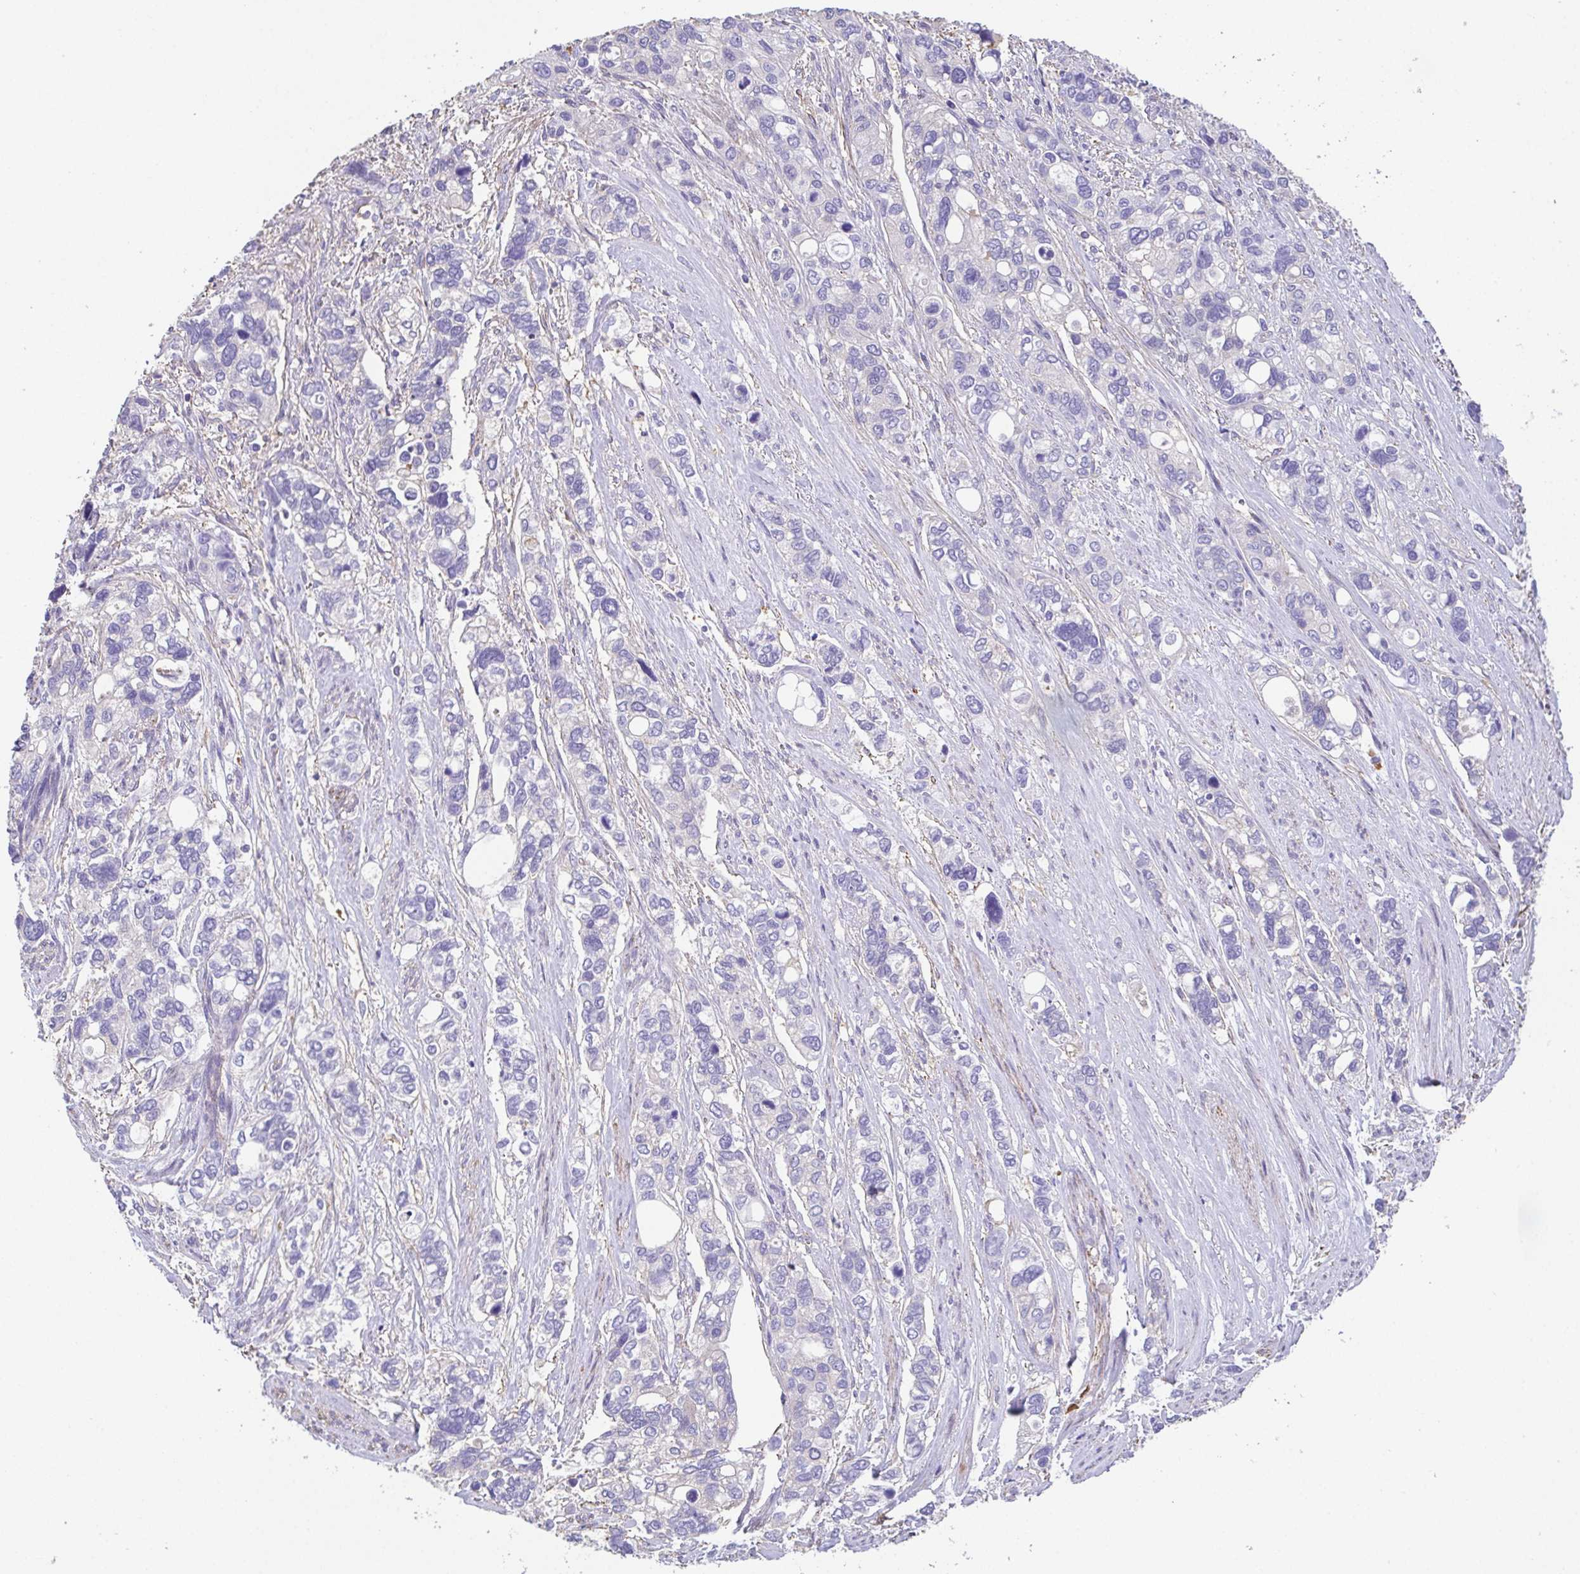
{"staining": {"intensity": "negative", "quantity": "none", "location": "none"}, "tissue": "stomach cancer", "cell_type": "Tumor cells", "image_type": "cancer", "snomed": [{"axis": "morphology", "description": "Adenocarcinoma, NOS"}, {"axis": "topography", "description": "Stomach, upper"}], "caption": "The histopathology image reveals no significant expression in tumor cells of stomach cancer (adenocarcinoma).", "gene": "MYL6", "patient": {"sex": "female", "age": 81}}